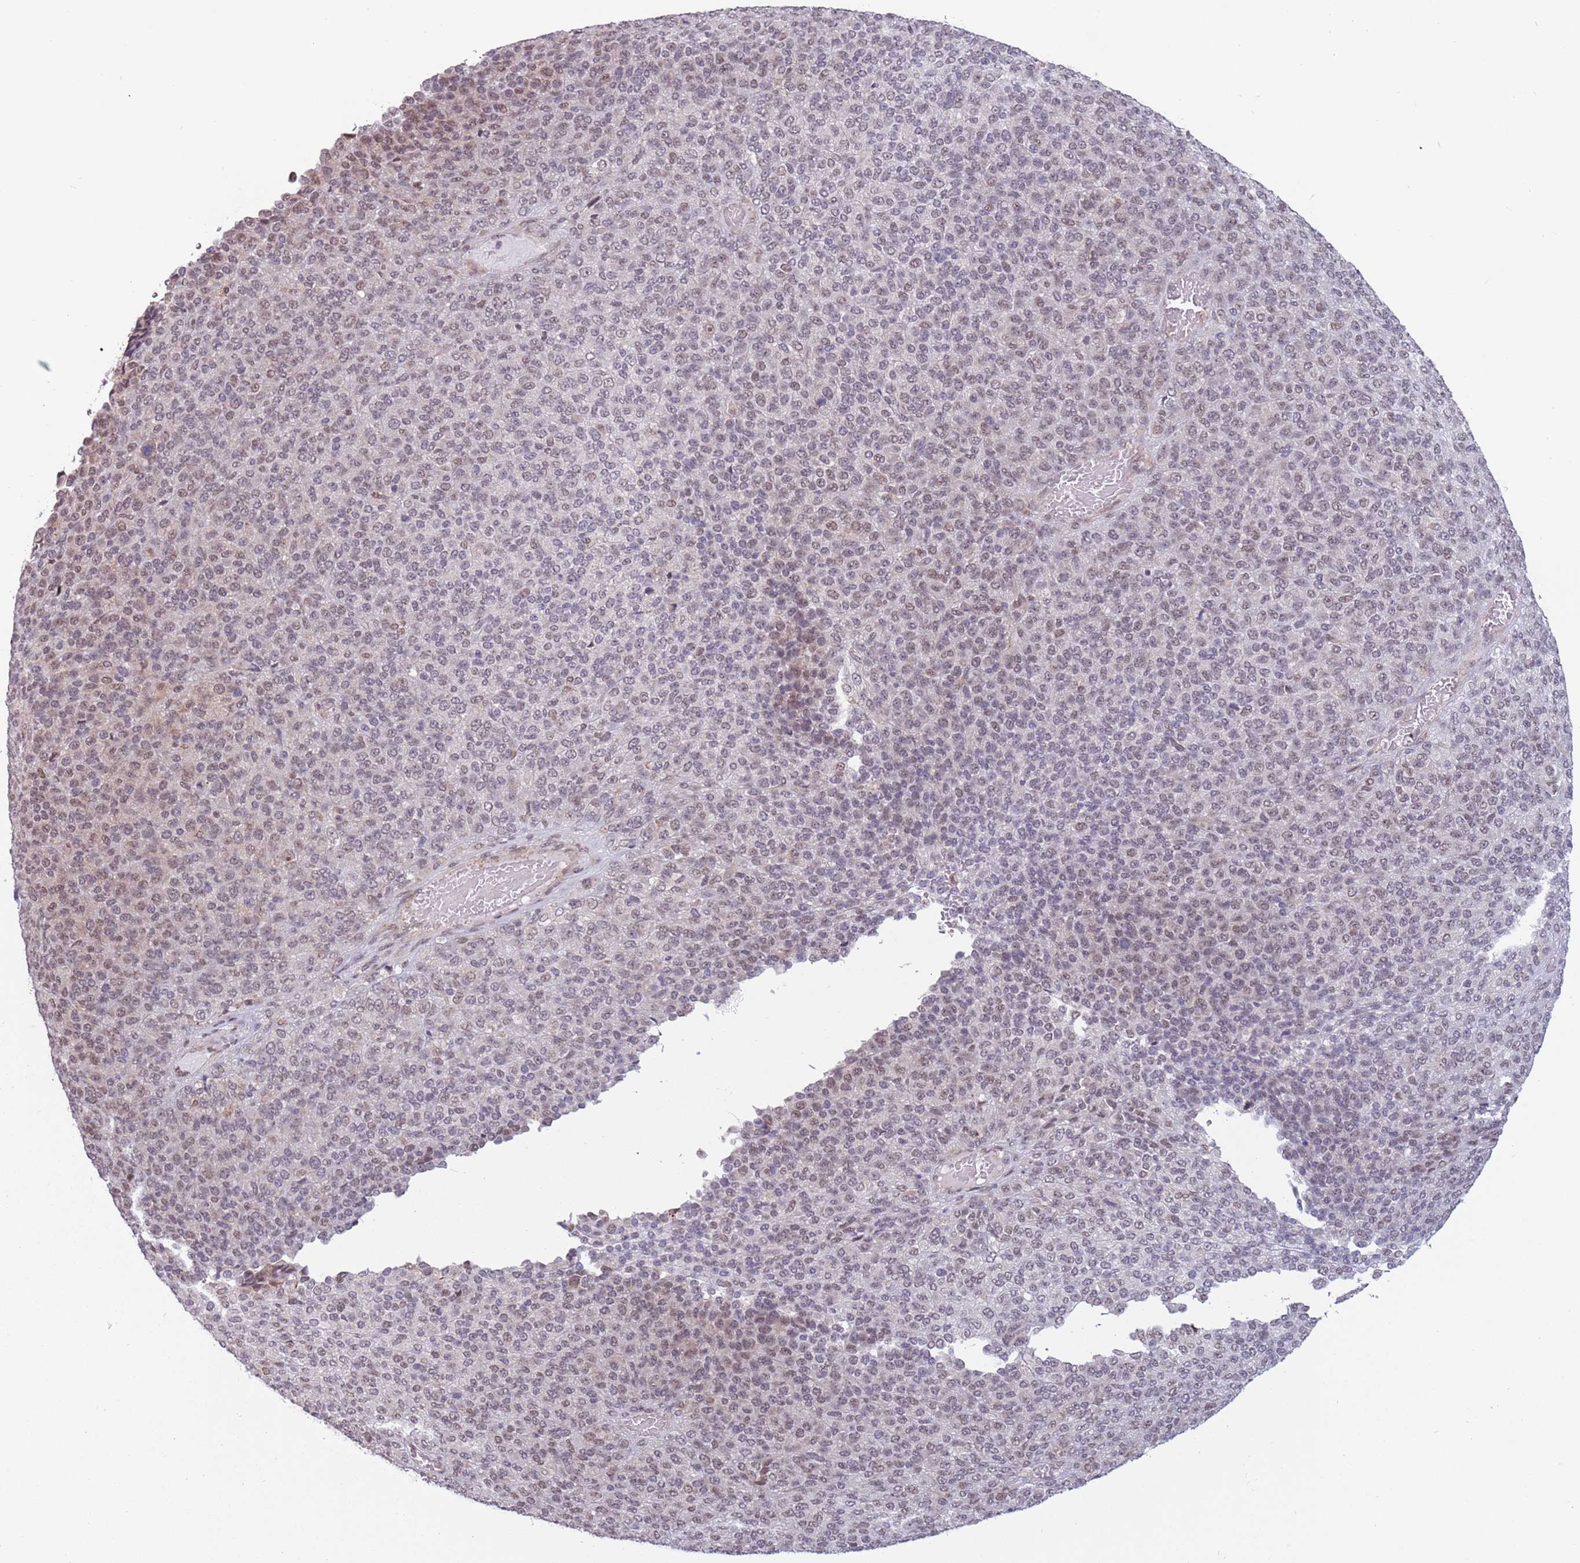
{"staining": {"intensity": "weak", "quantity": "25%-75%", "location": "nuclear"}, "tissue": "melanoma", "cell_type": "Tumor cells", "image_type": "cancer", "snomed": [{"axis": "morphology", "description": "Malignant melanoma, Metastatic site"}, {"axis": "topography", "description": "Brain"}], "caption": "Human melanoma stained with a protein marker exhibits weak staining in tumor cells.", "gene": "BARD1", "patient": {"sex": "female", "age": 56}}